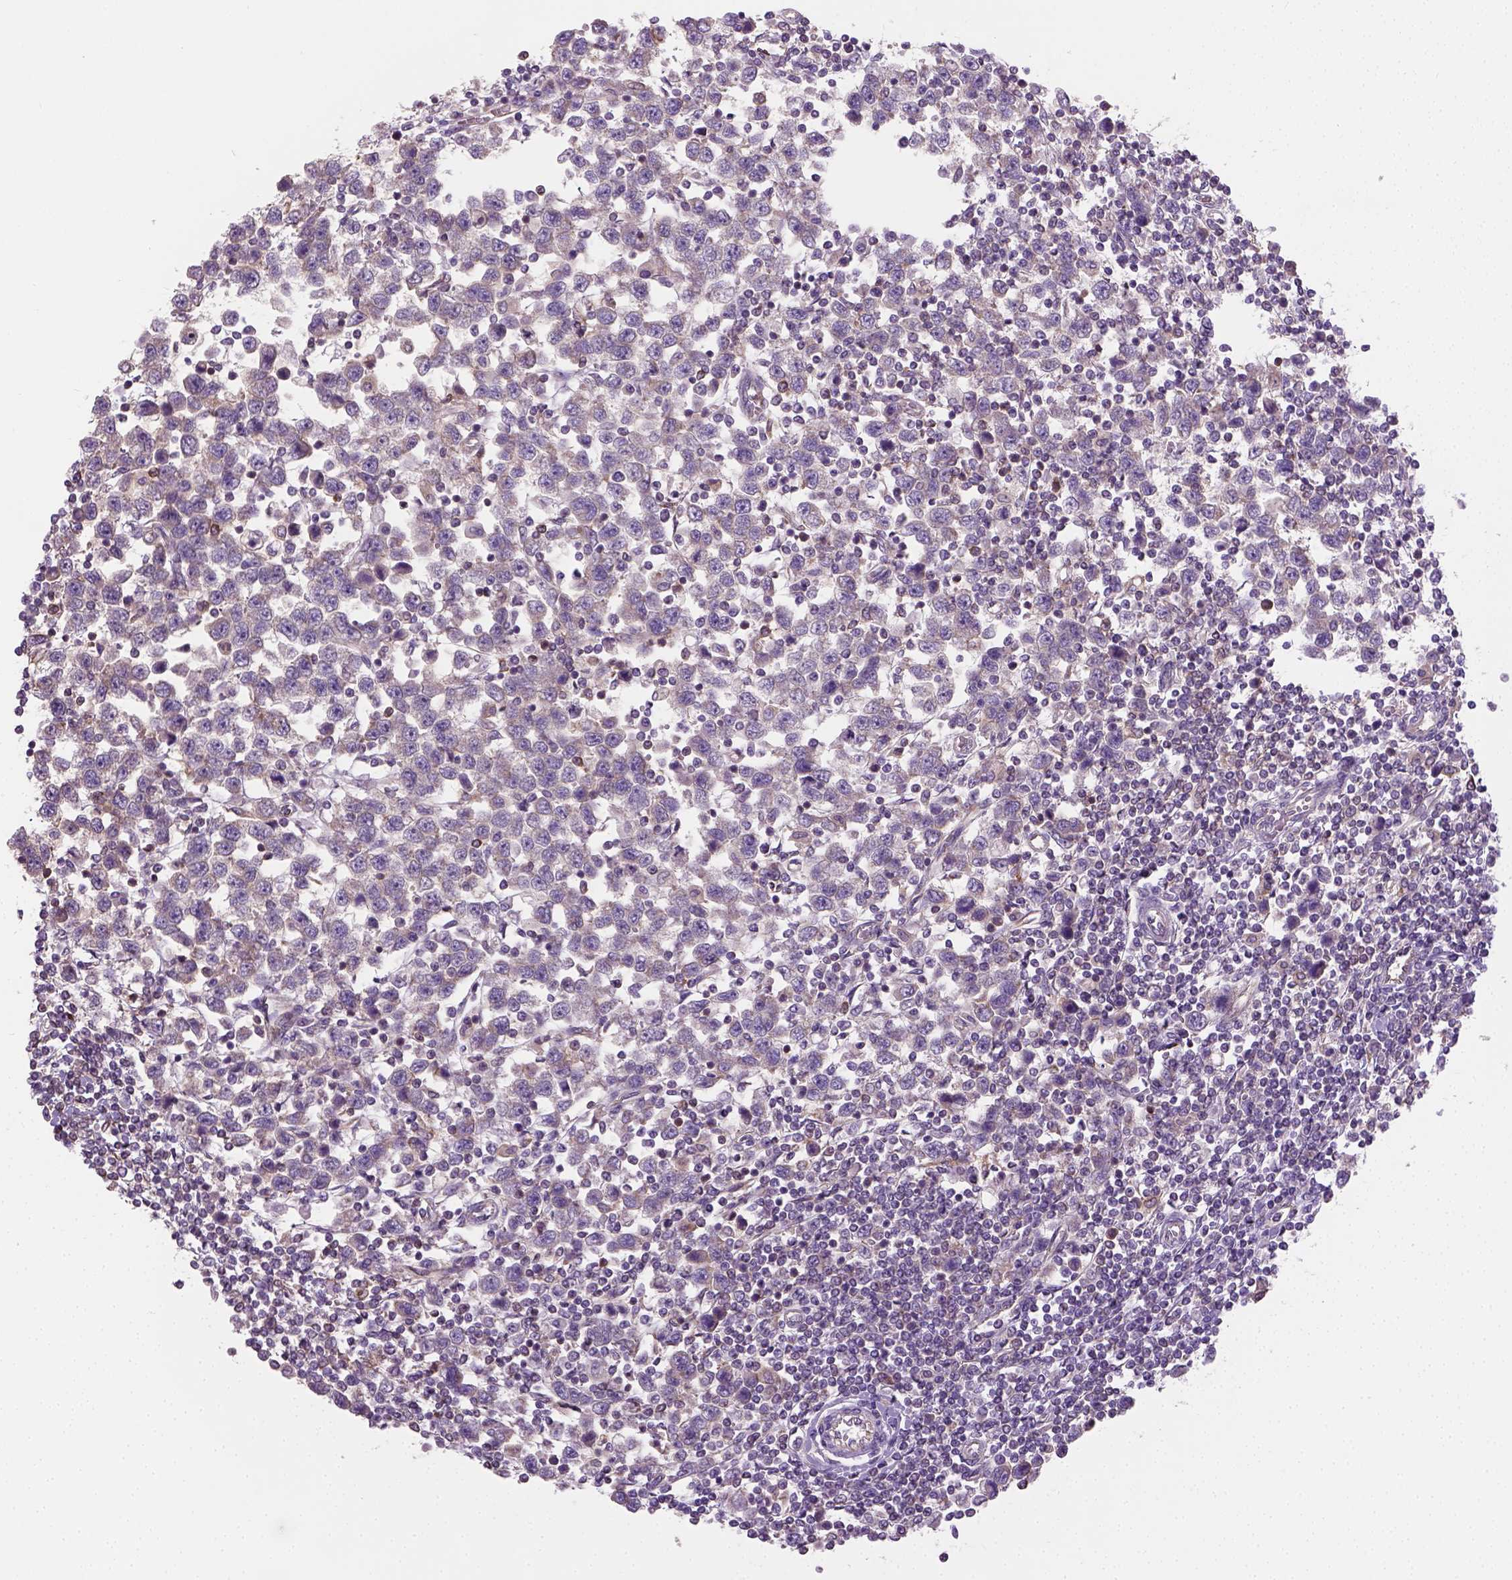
{"staining": {"intensity": "weak", "quantity": "25%-75%", "location": "cytoplasmic/membranous"}, "tissue": "testis cancer", "cell_type": "Tumor cells", "image_type": "cancer", "snomed": [{"axis": "morphology", "description": "Normal tissue, NOS"}, {"axis": "morphology", "description": "Seminoma, NOS"}, {"axis": "topography", "description": "Testis"}, {"axis": "topography", "description": "Epididymis"}], "caption": "Weak cytoplasmic/membranous protein positivity is present in about 25%-75% of tumor cells in testis cancer. Immunohistochemistry (ihc) stains the protein of interest in brown and the nuclei are stained blue.", "gene": "CRACR2A", "patient": {"sex": "male", "age": 34}}